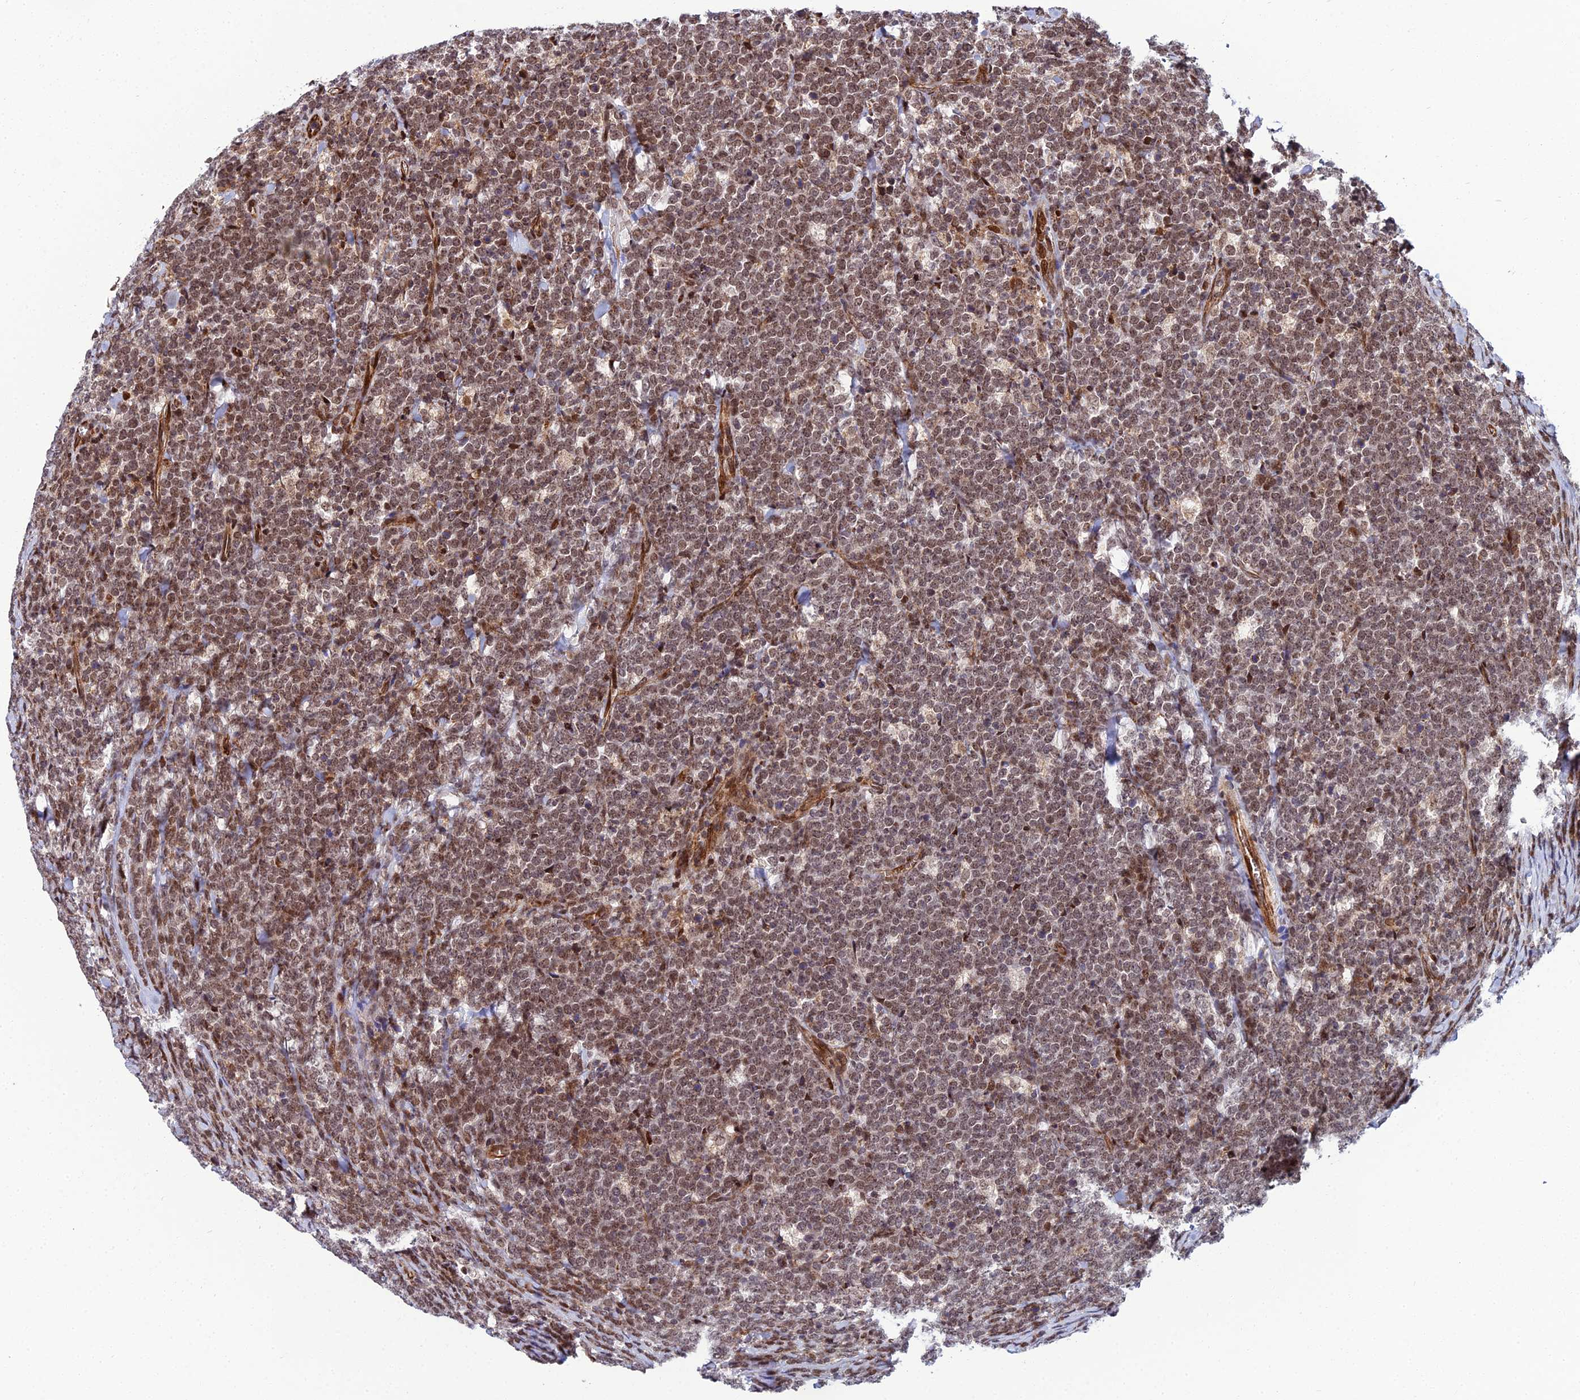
{"staining": {"intensity": "moderate", "quantity": ">75%", "location": "nuclear"}, "tissue": "lymphoma", "cell_type": "Tumor cells", "image_type": "cancer", "snomed": [{"axis": "morphology", "description": "Malignant lymphoma, non-Hodgkin's type, High grade"}, {"axis": "topography", "description": "Small intestine"}], "caption": "Malignant lymphoma, non-Hodgkin's type (high-grade) stained for a protein (brown) displays moderate nuclear positive expression in approximately >75% of tumor cells.", "gene": "ZNF668", "patient": {"sex": "male", "age": 8}}